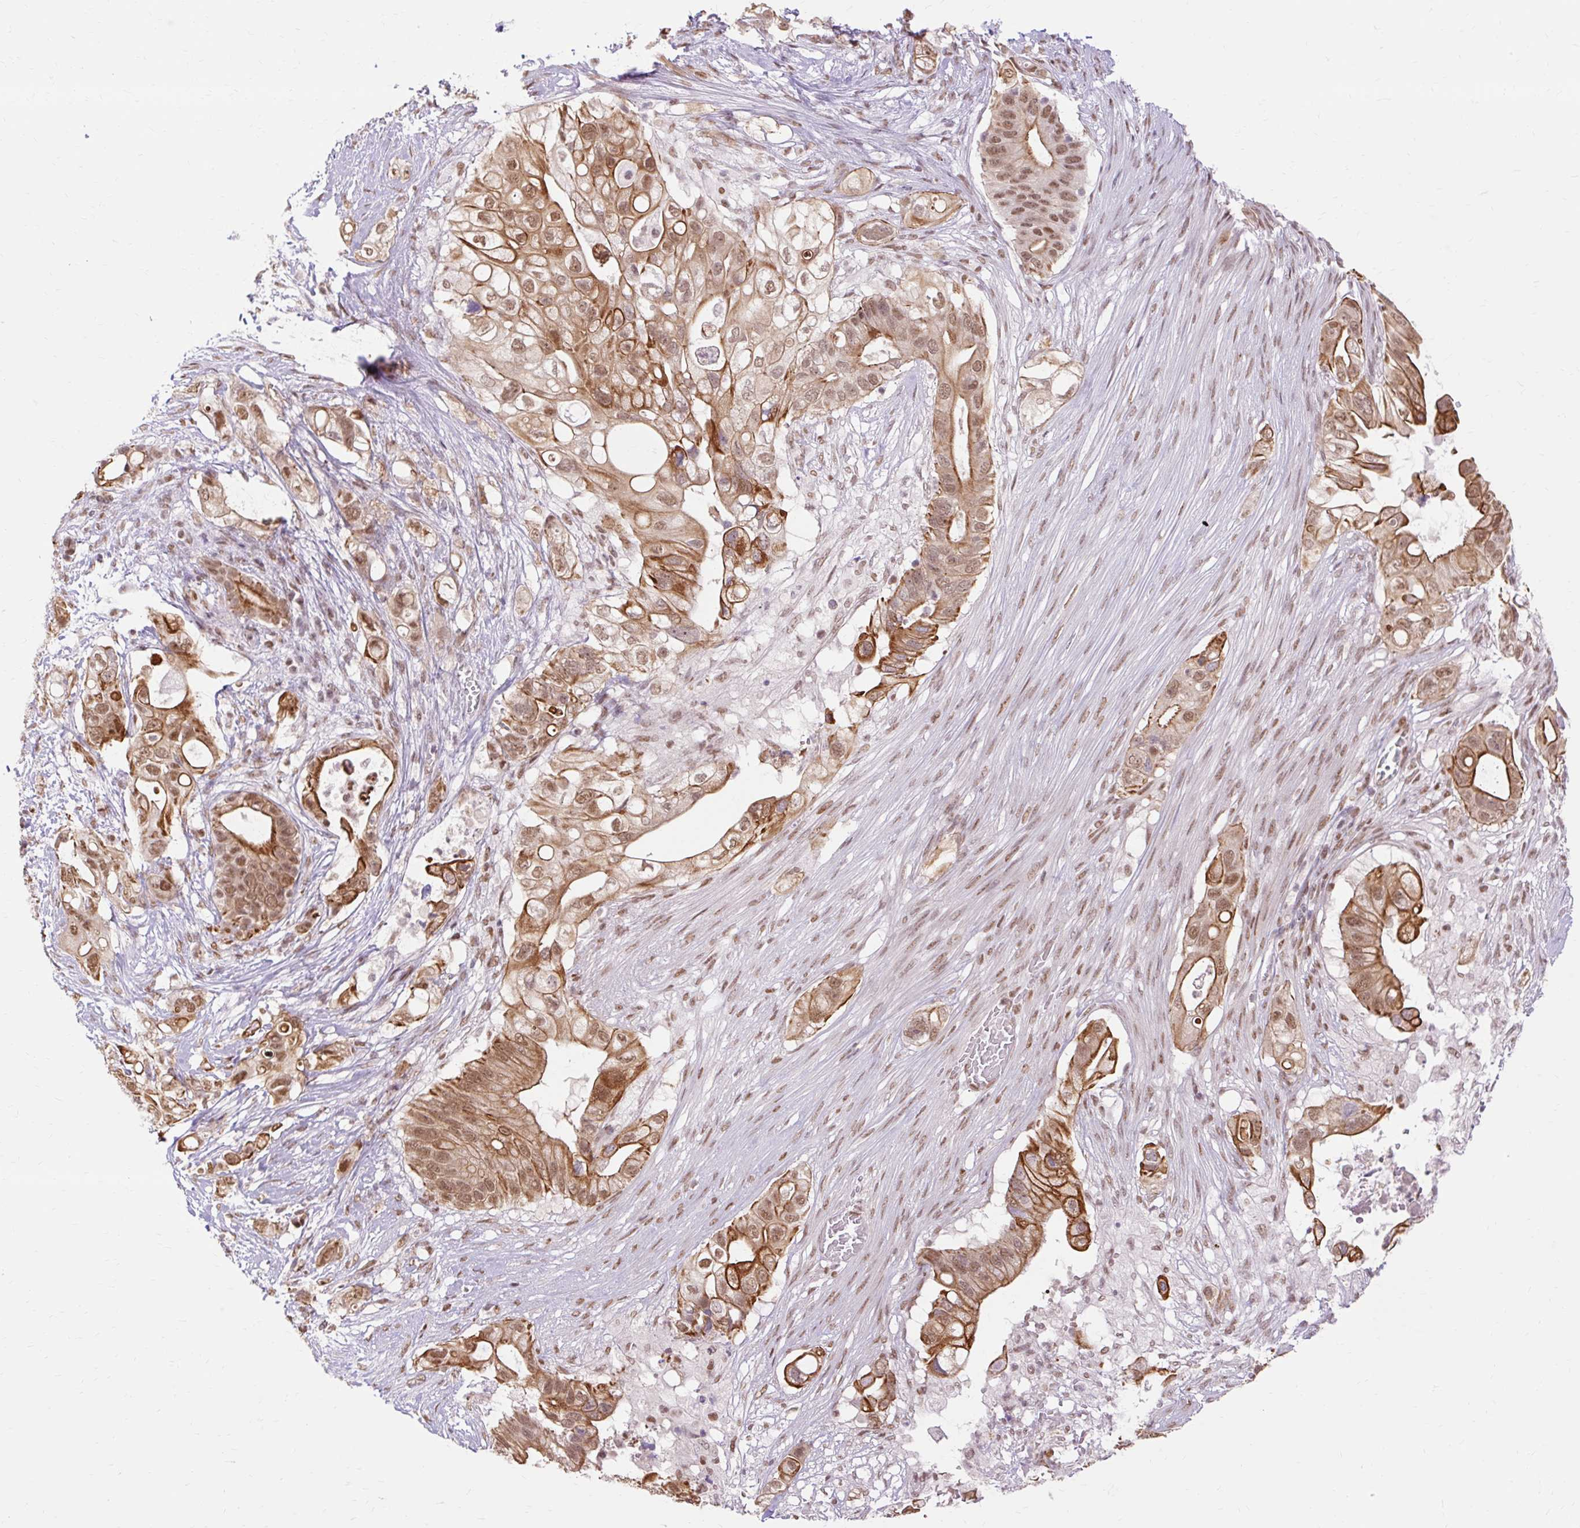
{"staining": {"intensity": "strong", "quantity": ">75%", "location": "cytoplasmic/membranous,nuclear"}, "tissue": "pancreatic cancer", "cell_type": "Tumor cells", "image_type": "cancer", "snomed": [{"axis": "morphology", "description": "Adenocarcinoma, NOS"}, {"axis": "topography", "description": "Pancreas"}], "caption": "An image of human adenocarcinoma (pancreatic) stained for a protein displays strong cytoplasmic/membranous and nuclear brown staining in tumor cells.", "gene": "NPIPB12", "patient": {"sex": "female", "age": 72}}